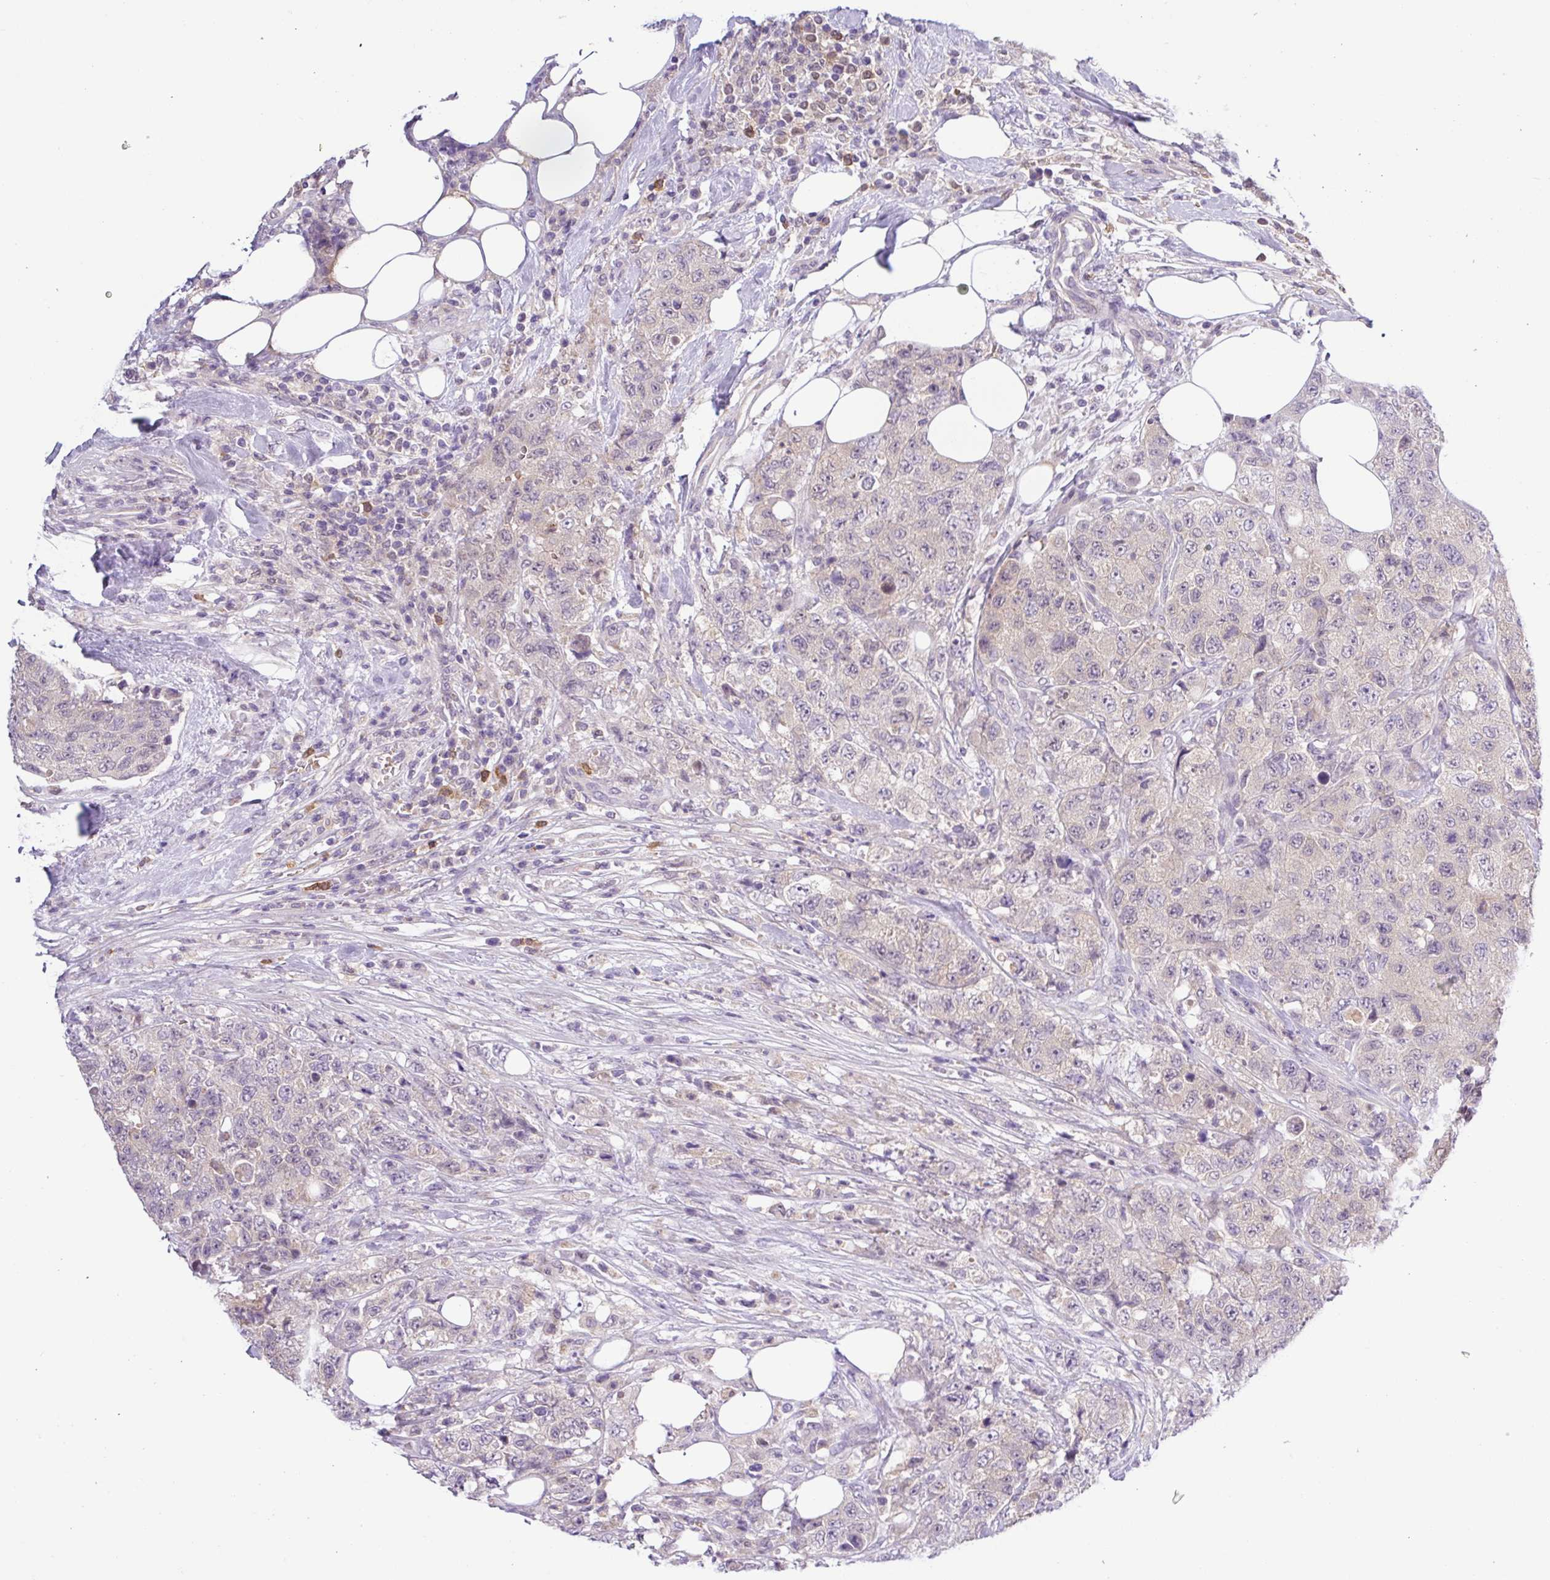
{"staining": {"intensity": "negative", "quantity": "none", "location": "none"}, "tissue": "urothelial cancer", "cell_type": "Tumor cells", "image_type": "cancer", "snomed": [{"axis": "morphology", "description": "Urothelial carcinoma, High grade"}, {"axis": "topography", "description": "Urinary bladder"}], "caption": "Urothelial cancer stained for a protein using immunohistochemistry displays no positivity tumor cells.", "gene": "TONSL", "patient": {"sex": "female", "age": 78}}